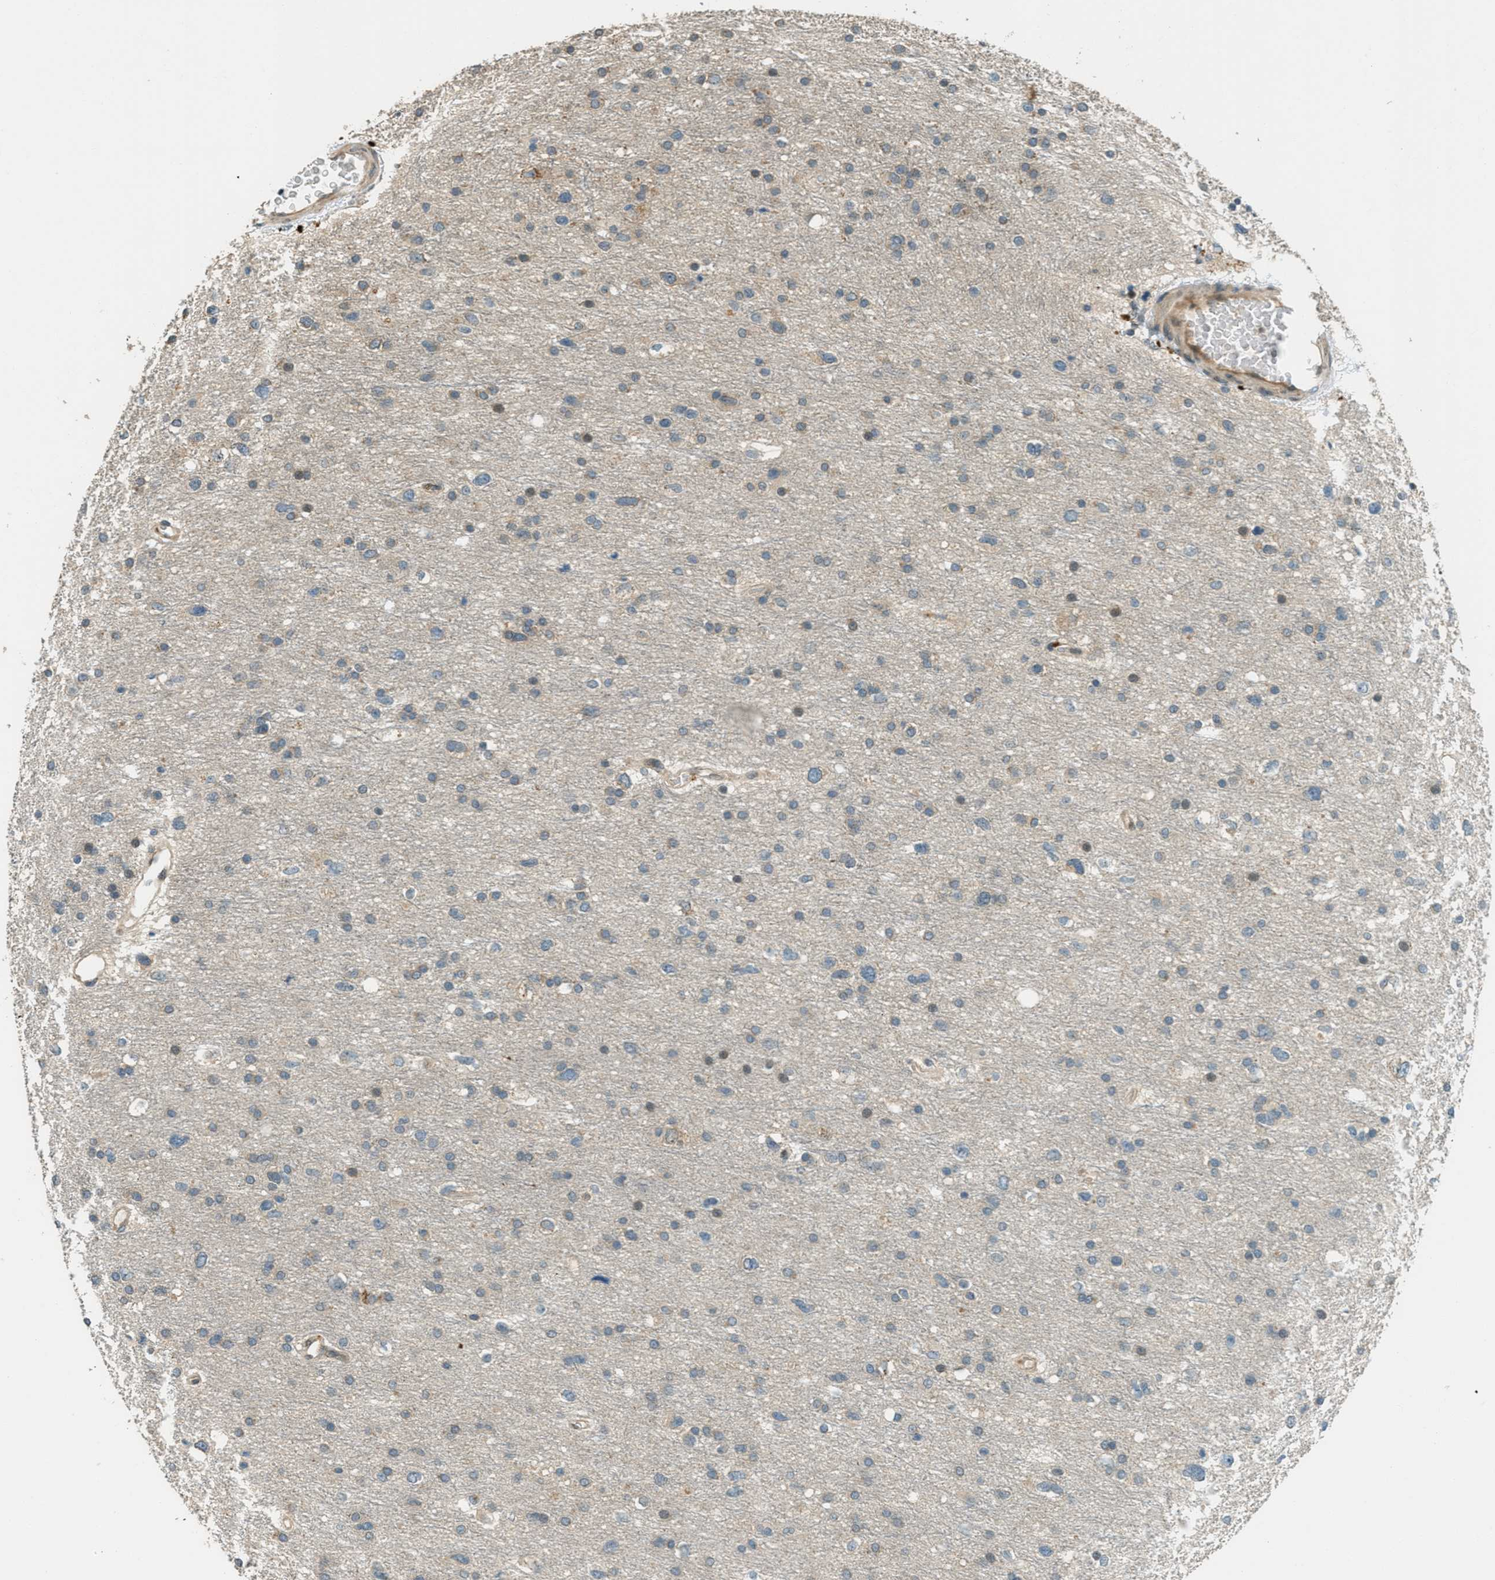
{"staining": {"intensity": "moderate", "quantity": "<25%", "location": "cytoplasmic/membranous,nuclear"}, "tissue": "glioma", "cell_type": "Tumor cells", "image_type": "cancer", "snomed": [{"axis": "morphology", "description": "Glioma, malignant, Low grade"}, {"axis": "topography", "description": "Brain"}], "caption": "Immunohistochemistry staining of malignant low-grade glioma, which reveals low levels of moderate cytoplasmic/membranous and nuclear positivity in about <25% of tumor cells indicating moderate cytoplasmic/membranous and nuclear protein expression. The staining was performed using DAB (brown) for protein detection and nuclei were counterstained in hematoxylin (blue).", "gene": "PTPN23", "patient": {"sex": "female", "age": 37}}